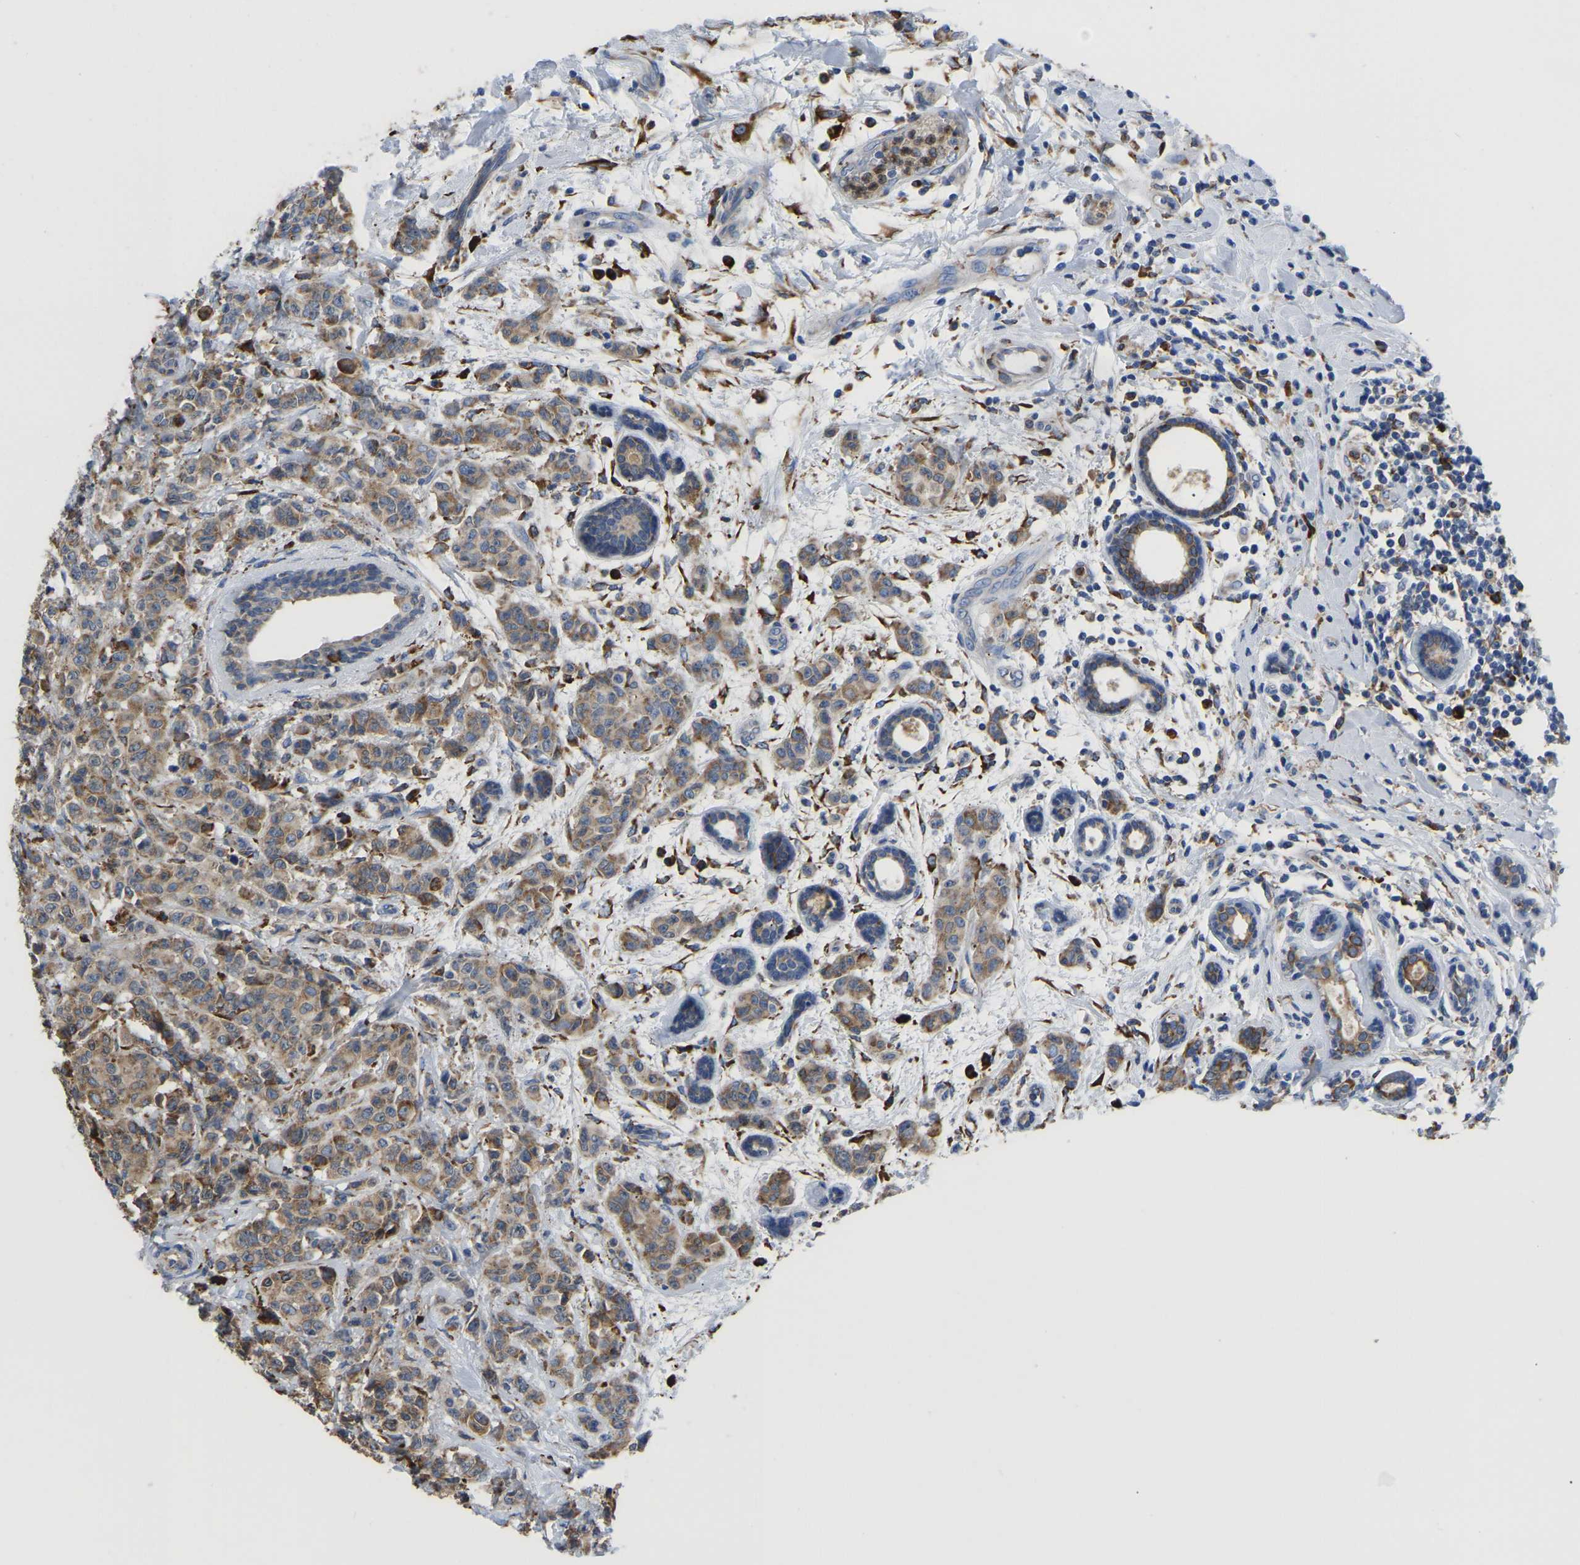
{"staining": {"intensity": "moderate", "quantity": ">75%", "location": "cytoplasmic/membranous"}, "tissue": "breast cancer", "cell_type": "Tumor cells", "image_type": "cancer", "snomed": [{"axis": "morphology", "description": "Normal tissue, NOS"}, {"axis": "morphology", "description": "Duct carcinoma"}, {"axis": "topography", "description": "Breast"}], "caption": "Immunohistochemical staining of breast cancer displays medium levels of moderate cytoplasmic/membranous expression in about >75% of tumor cells.", "gene": "P4HB", "patient": {"sex": "female", "age": 40}}